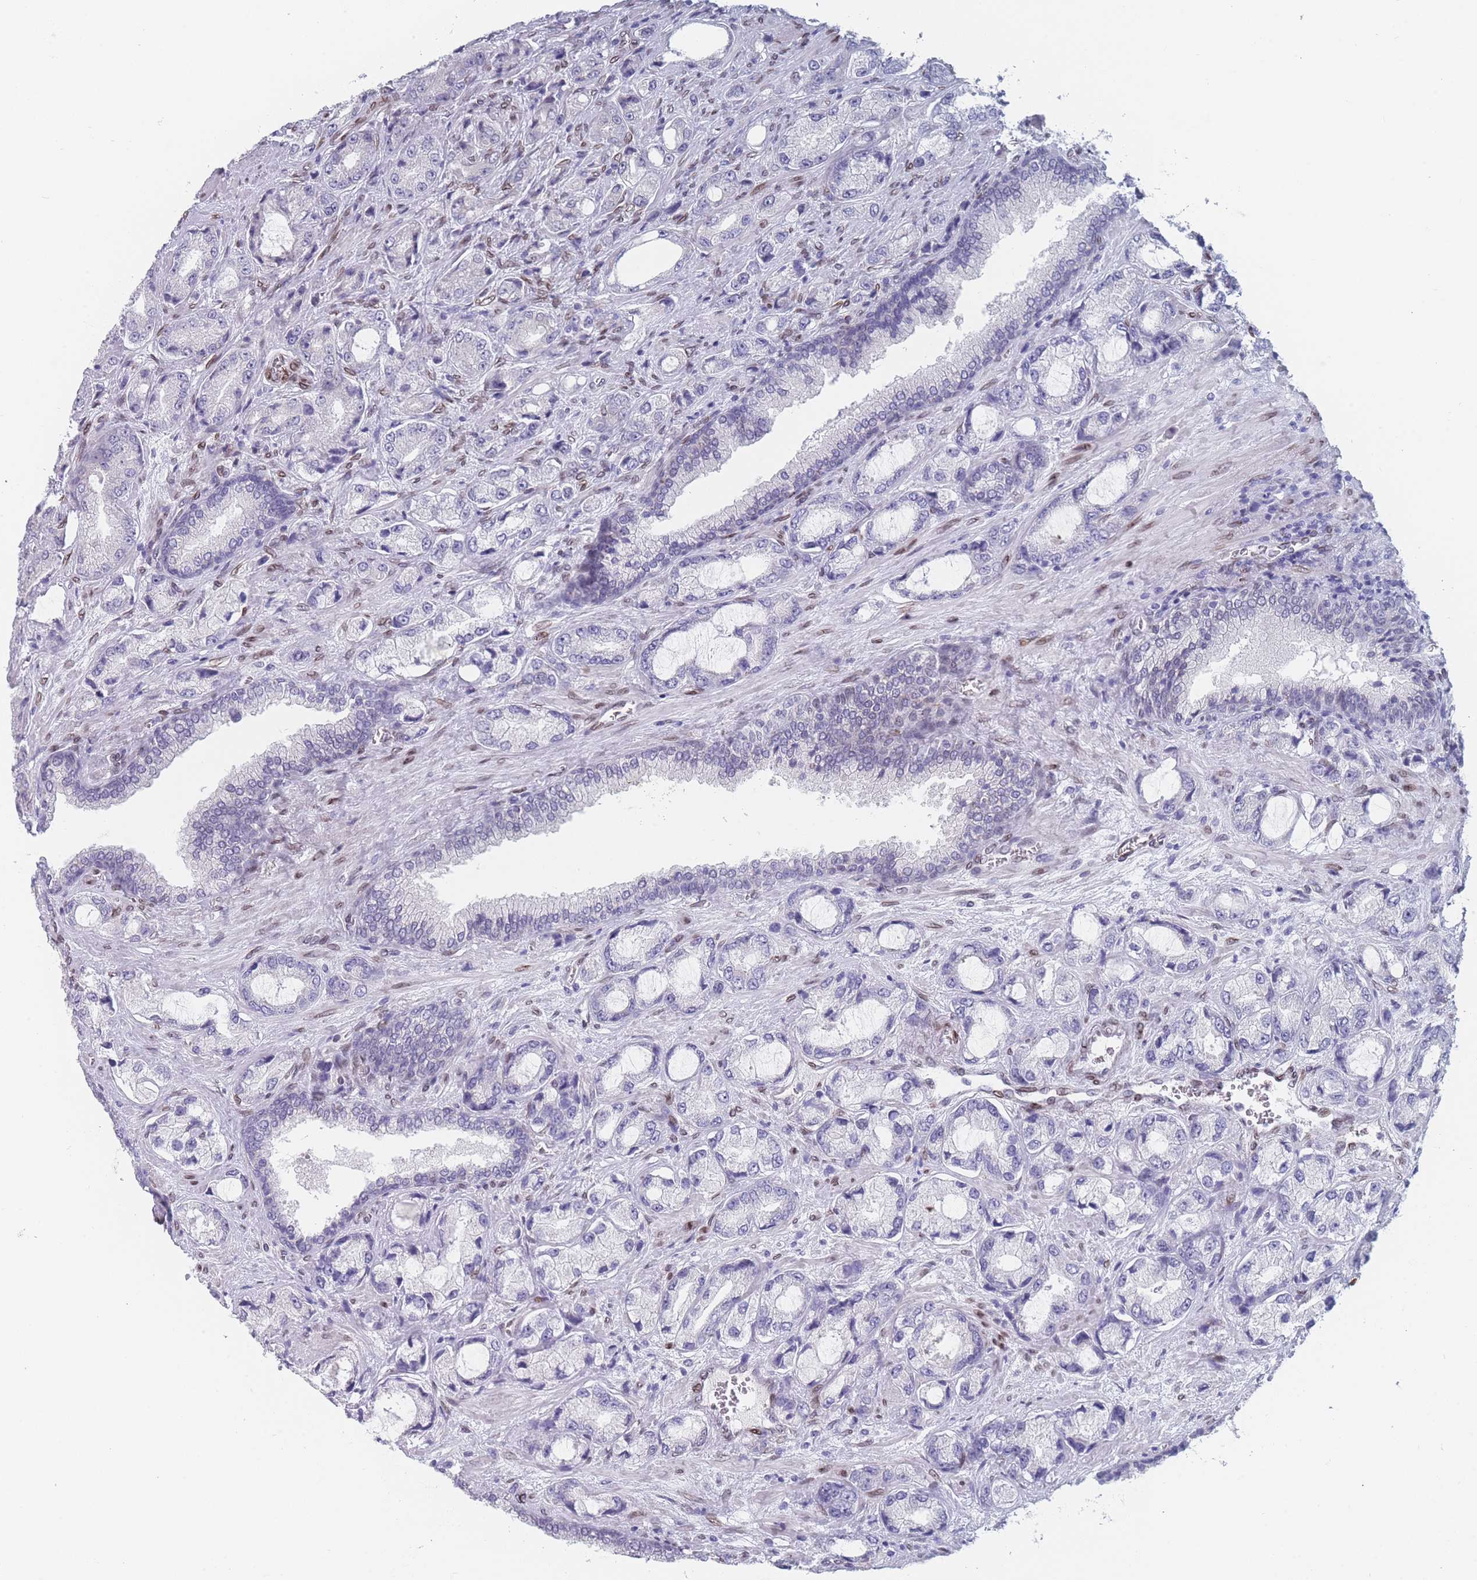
{"staining": {"intensity": "negative", "quantity": "none", "location": "none"}, "tissue": "prostate cancer", "cell_type": "Tumor cells", "image_type": "cancer", "snomed": [{"axis": "morphology", "description": "Adenocarcinoma, High grade"}, {"axis": "topography", "description": "Prostate"}], "caption": "There is no significant expression in tumor cells of prostate high-grade adenocarcinoma.", "gene": "ZBTB1", "patient": {"sex": "male", "age": 68}}